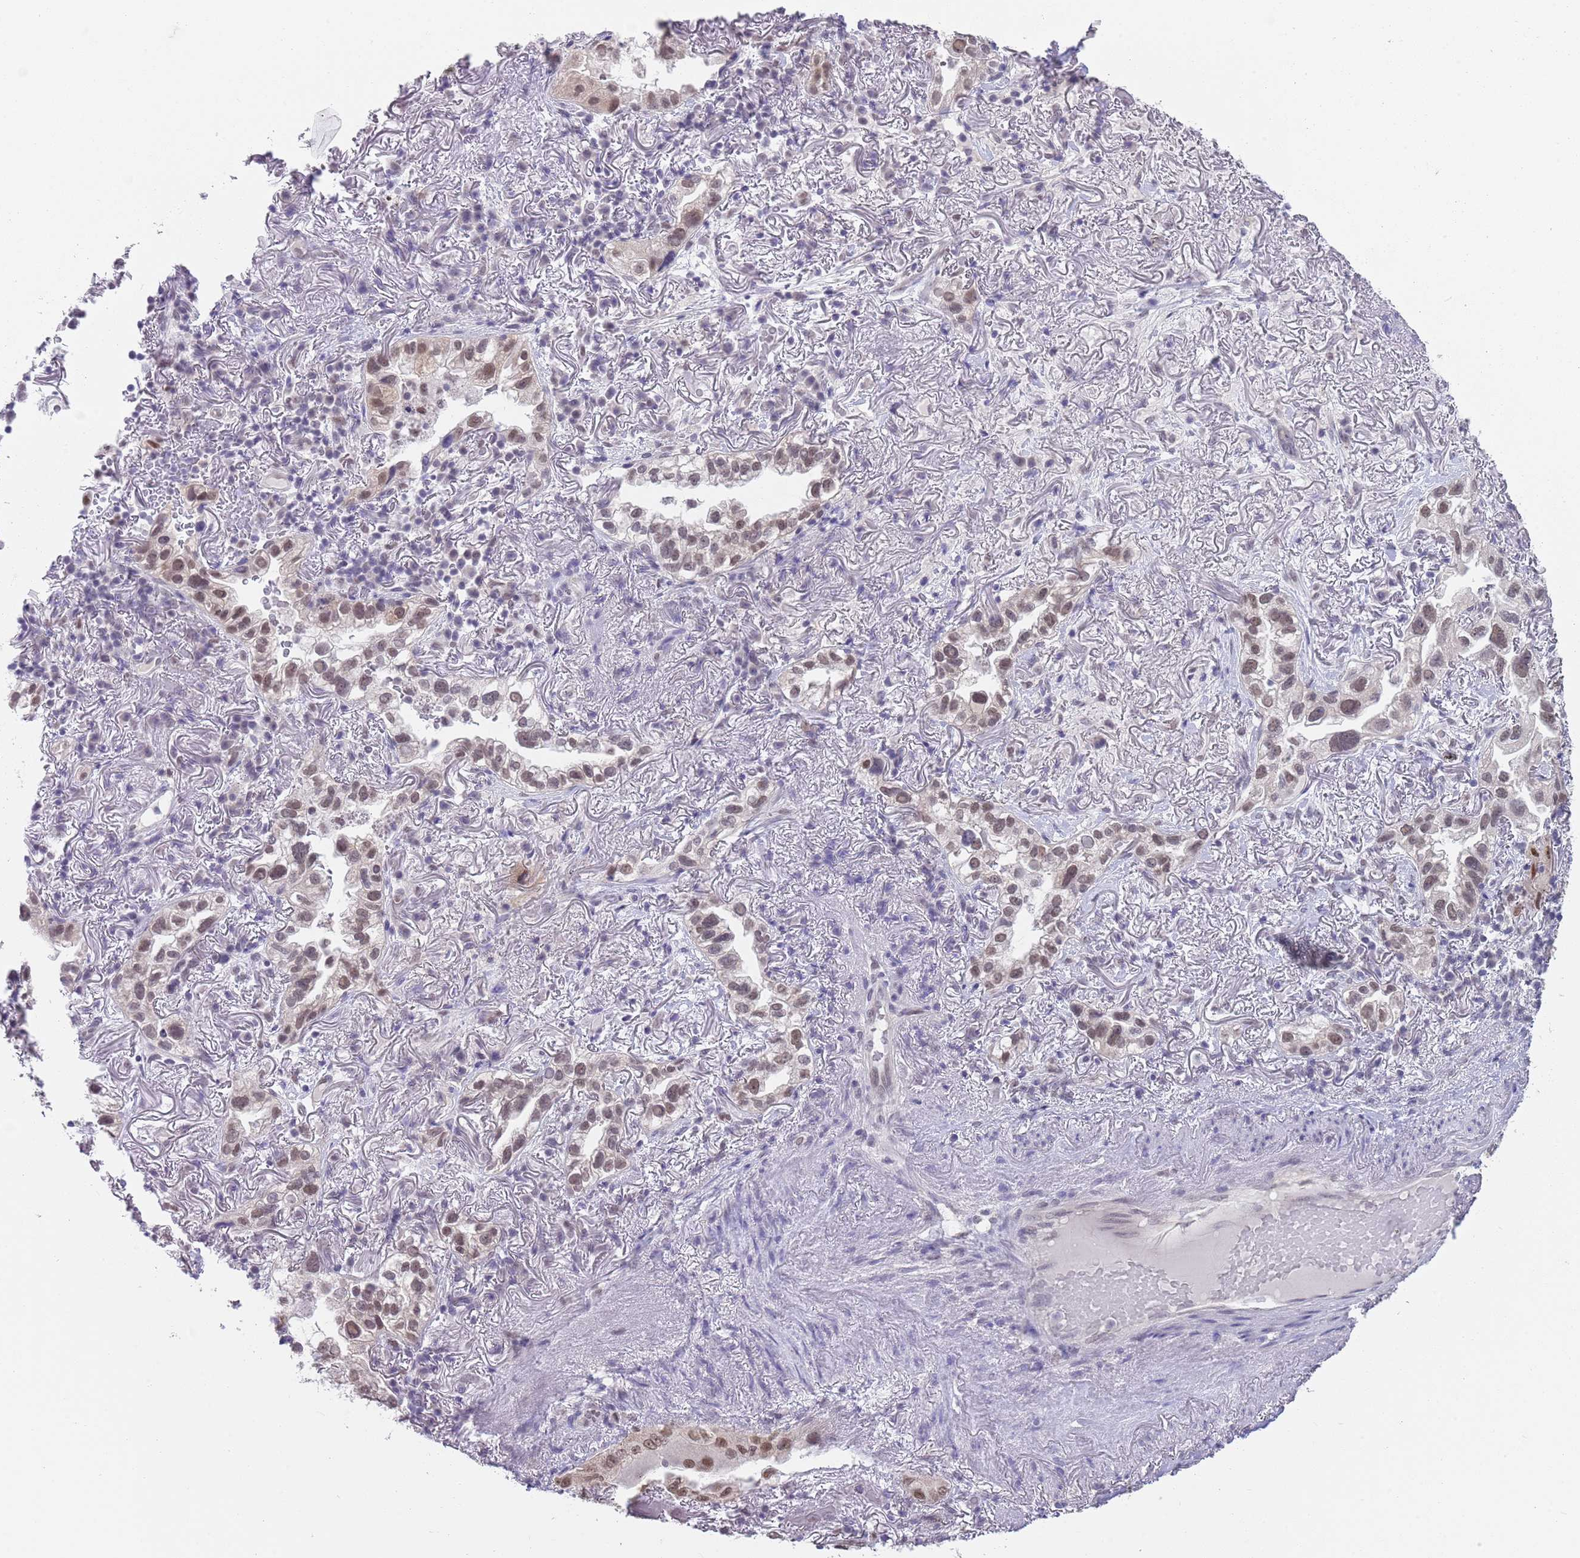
{"staining": {"intensity": "moderate", "quantity": ">75%", "location": "nuclear"}, "tissue": "lung cancer", "cell_type": "Tumor cells", "image_type": "cancer", "snomed": [{"axis": "morphology", "description": "Adenocarcinoma, NOS"}, {"axis": "topography", "description": "Lung"}], "caption": "DAB (3,3'-diaminobenzidine) immunohistochemical staining of human lung cancer reveals moderate nuclear protein expression in about >75% of tumor cells. (DAB (3,3'-diaminobenzidine) = brown stain, brightfield microscopy at high magnification).", "gene": "SEPHS2", "patient": {"sex": "female", "age": 69}}